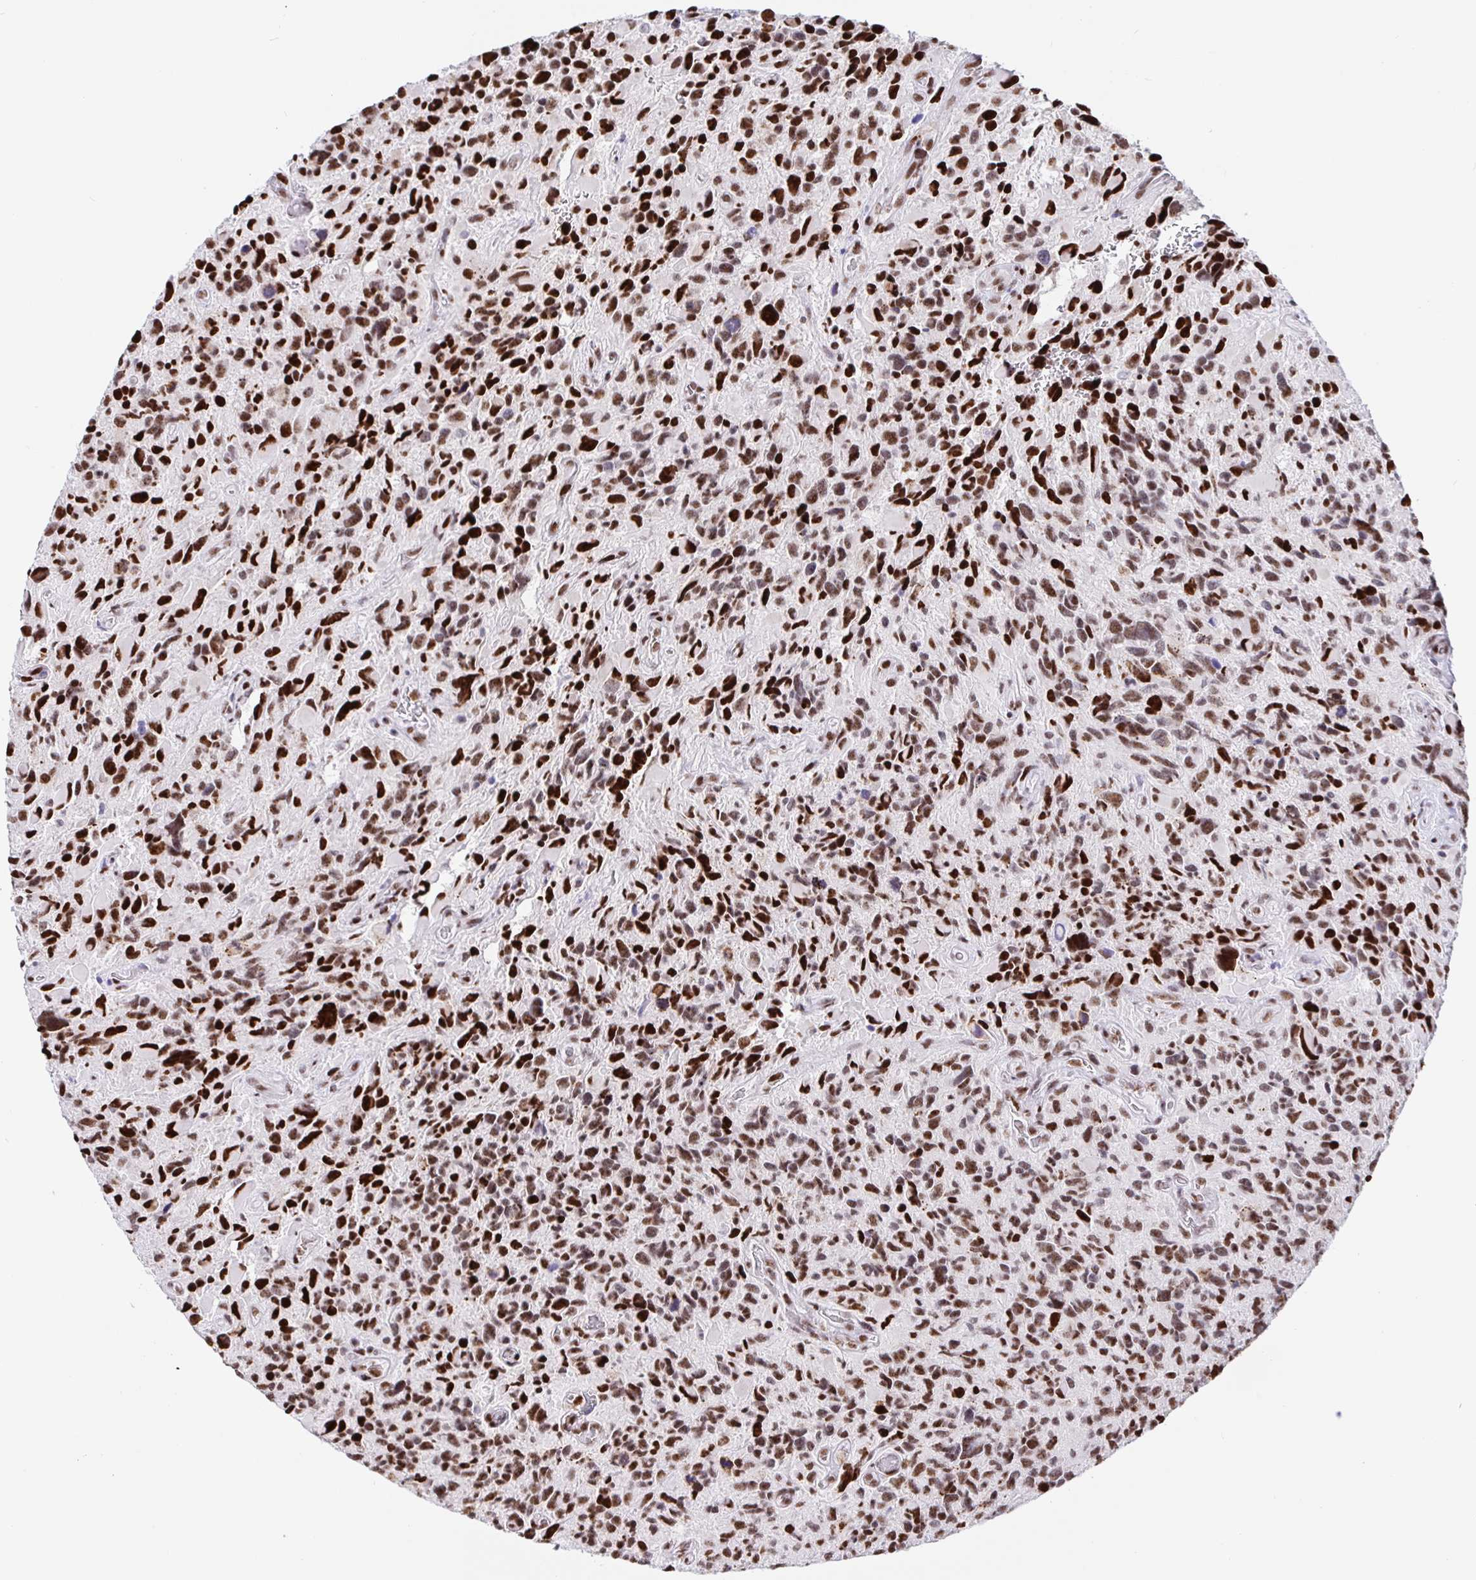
{"staining": {"intensity": "strong", "quantity": ">75%", "location": "nuclear"}, "tissue": "glioma", "cell_type": "Tumor cells", "image_type": "cancer", "snomed": [{"axis": "morphology", "description": "Glioma, malignant, High grade"}, {"axis": "topography", "description": "Brain"}], "caption": "High-grade glioma (malignant) stained for a protein (brown) demonstrates strong nuclear positive positivity in about >75% of tumor cells.", "gene": "SETD5", "patient": {"sex": "male", "age": 46}}